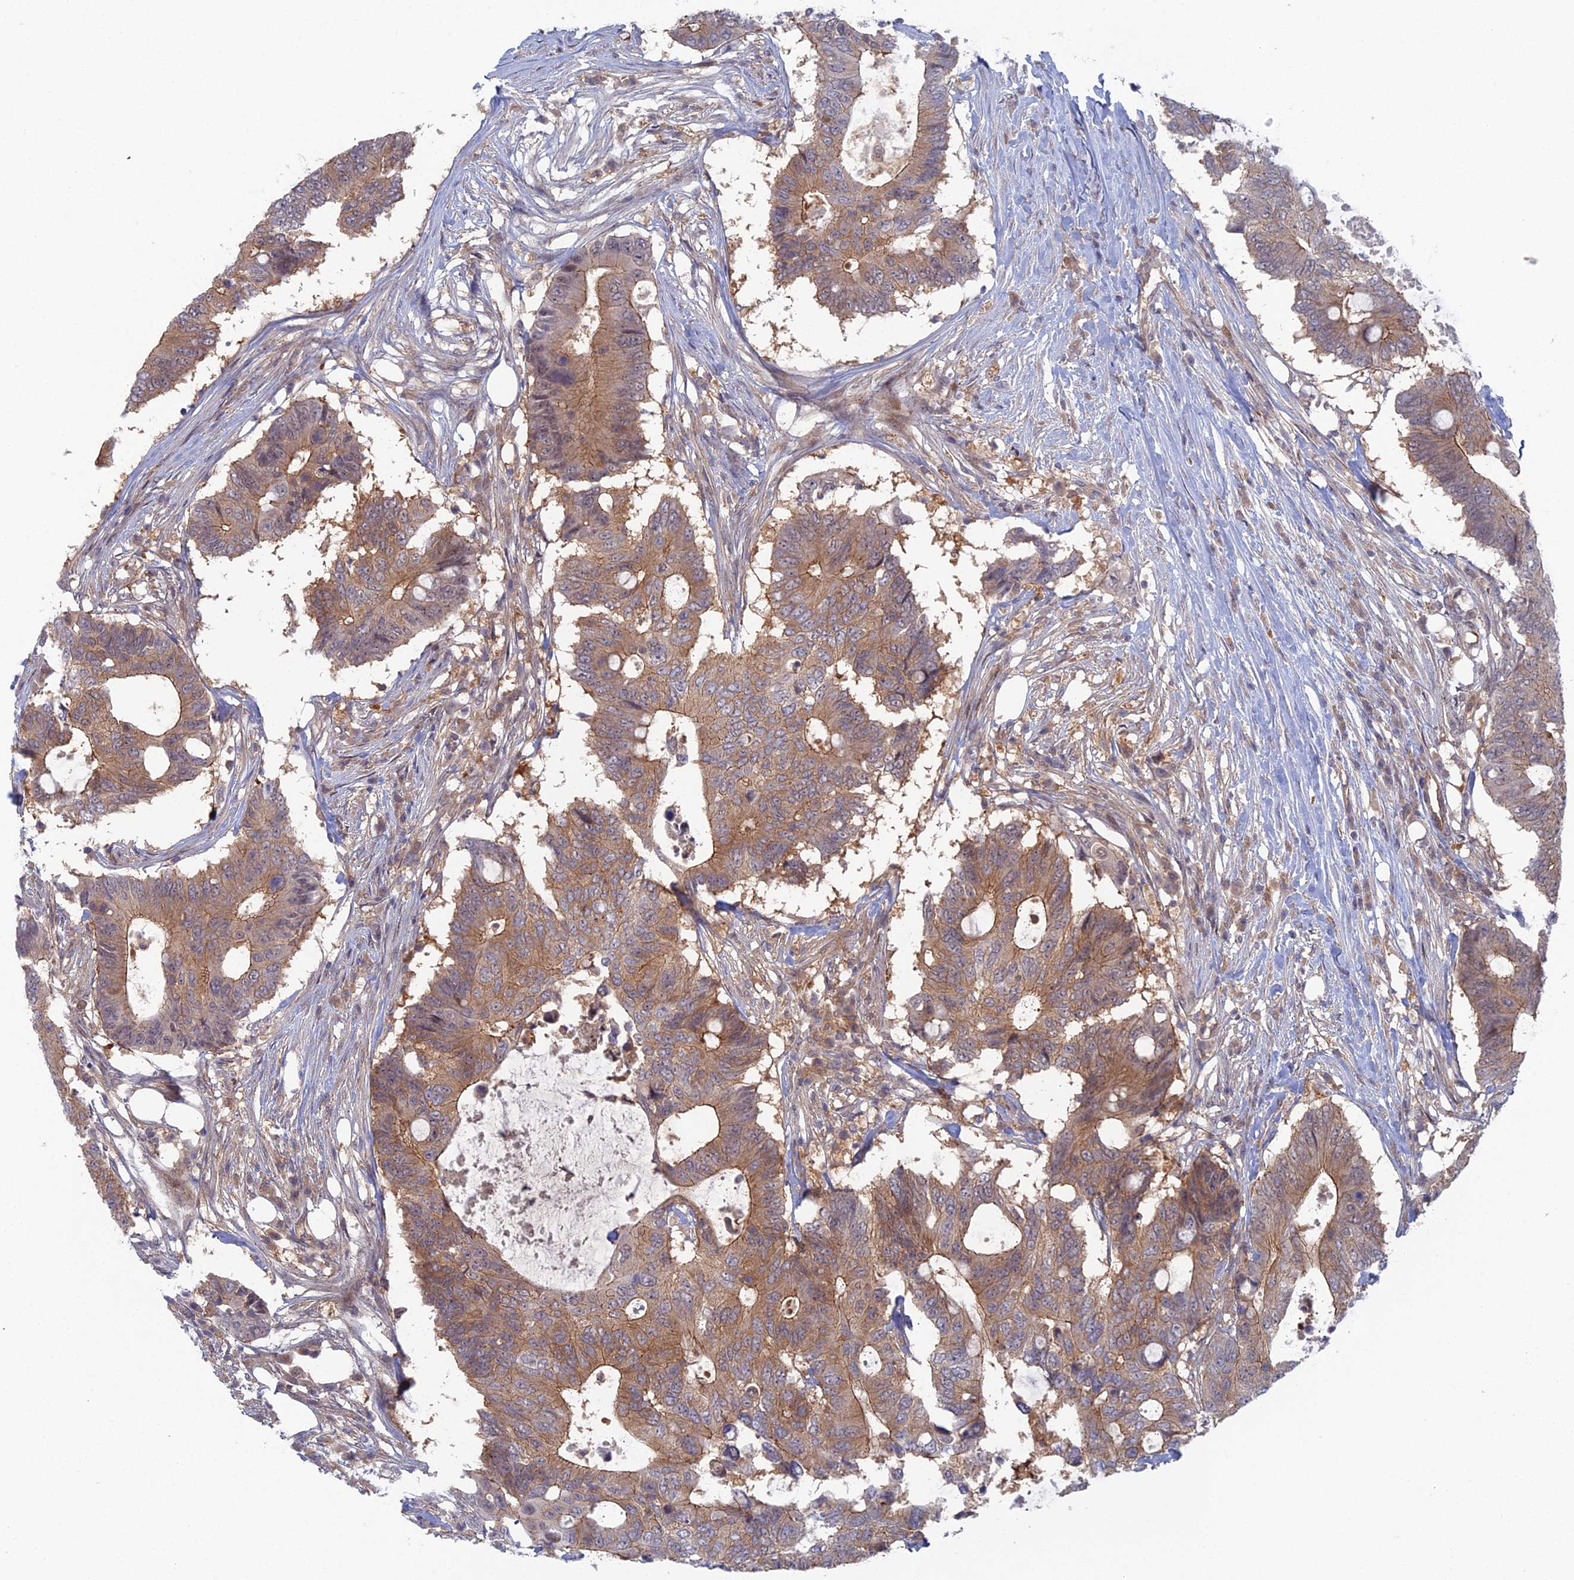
{"staining": {"intensity": "moderate", "quantity": ">75%", "location": "cytoplasmic/membranous"}, "tissue": "colorectal cancer", "cell_type": "Tumor cells", "image_type": "cancer", "snomed": [{"axis": "morphology", "description": "Adenocarcinoma, NOS"}, {"axis": "topography", "description": "Colon"}], "caption": "High-magnification brightfield microscopy of colorectal cancer stained with DAB (3,3'-diaminobenzidine) (brown) and counterstained with hematoxylin (blue). tumor cells exhibit moderate cytoplasmic/membranous expression is seen in approximately>75% of cells.", "gene": "ABHD1", "patient": {"sex": "male", "age": 71}}